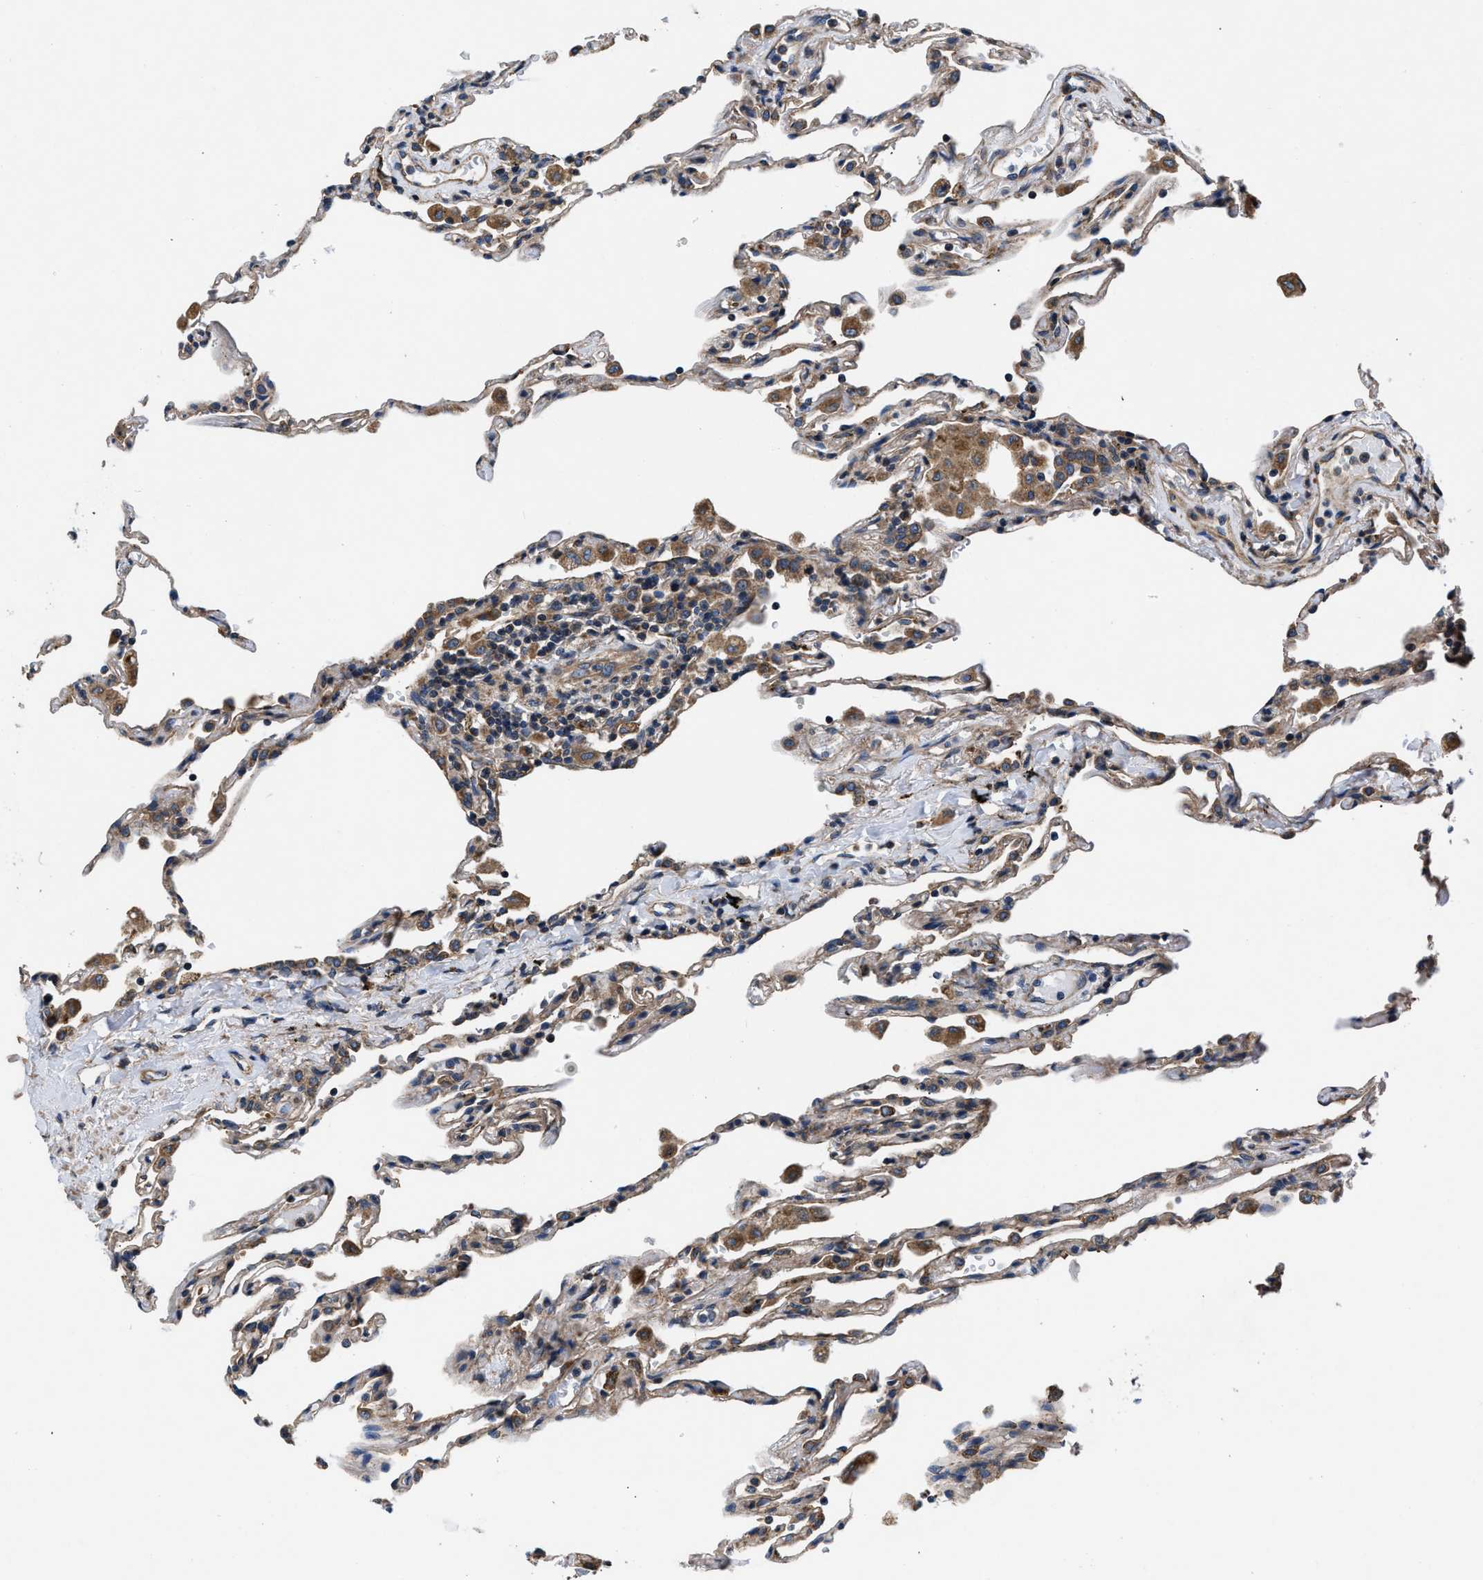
{"staining": {"intensity": "weak", "quantity": "25%-75%", "location": "cytoplasmic/membranous"}, "tissue": "lung", "cell_type": "Alveolar cells", "image_type": "normal", "snomed": [{"axis": "morphology", "description": "Normal tissue, NOS"}, {"axis": "topography", "description": "Lung"}], "caption": "IHC of benign human lung exhibits low levels of weak cytoplasmic/membranous expression in about 25%-75% of alveolar cells. (Brightfield microscopy of DAB IHC at high magnification).", "gene": "CEP128", "patient": {"sex": "male", "age": 59}}